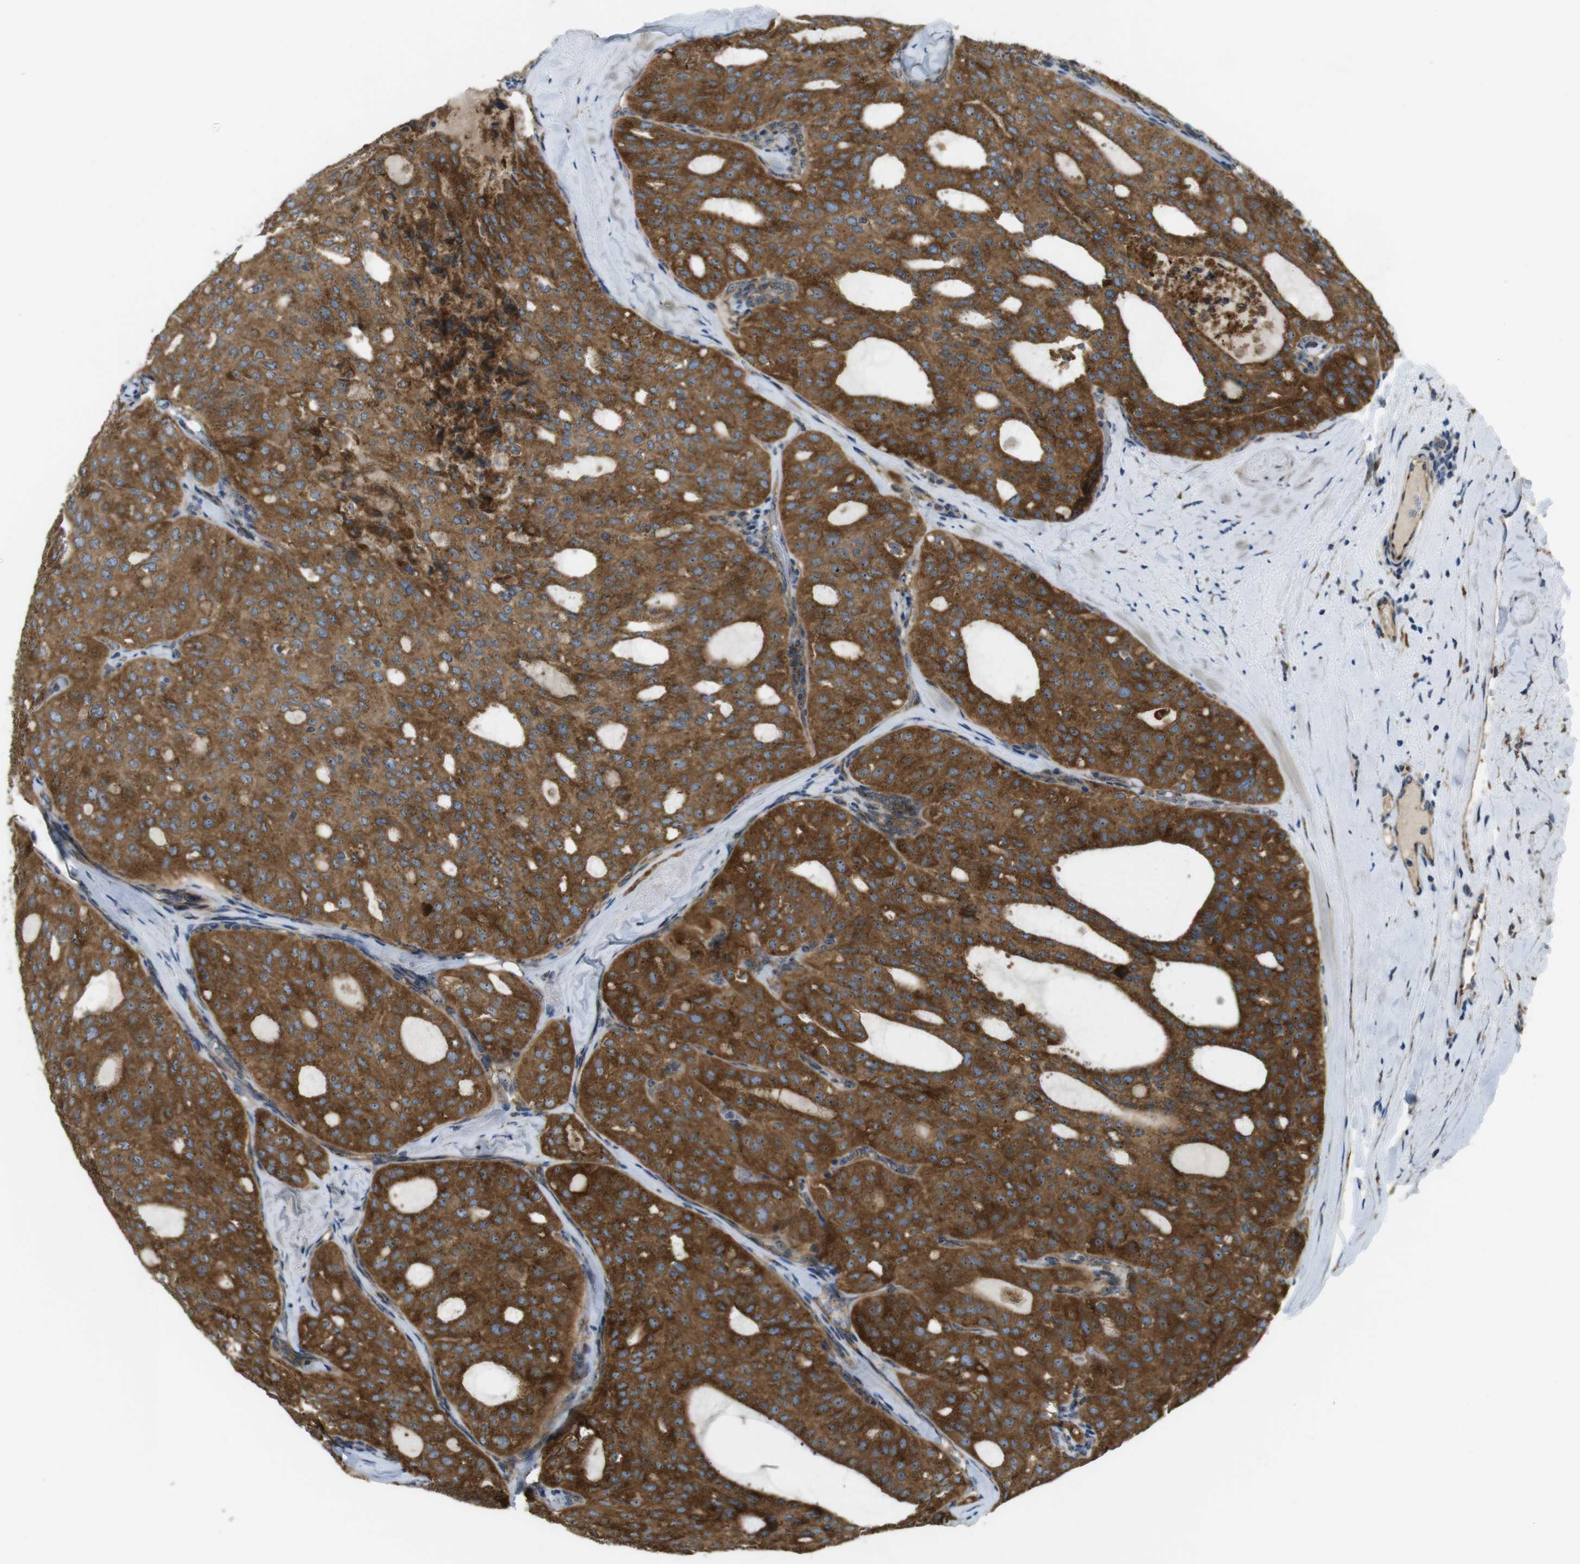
{"staining": {"intensity": "moderate", "quantity": ">75%", "location": "cytoplasmic/membranous"}, "tissue": "thyroid cancer", "cell_type": "Tumor cells", "image_type": "cancer", "snomed": [{"axis": "morphology", "description": "Follicular adenoma carcinoma, NOS"}, {"axis": "topography", "description": "Thyroid gland"}], "caption": "A brown stain shows moderate cytoplasmic/membranous positivity of a protein in thyroid follicular adenoma carcinoma tumor cells.", "gene": "TMEM143", "patient": {"sex": "male", "age": 75}}